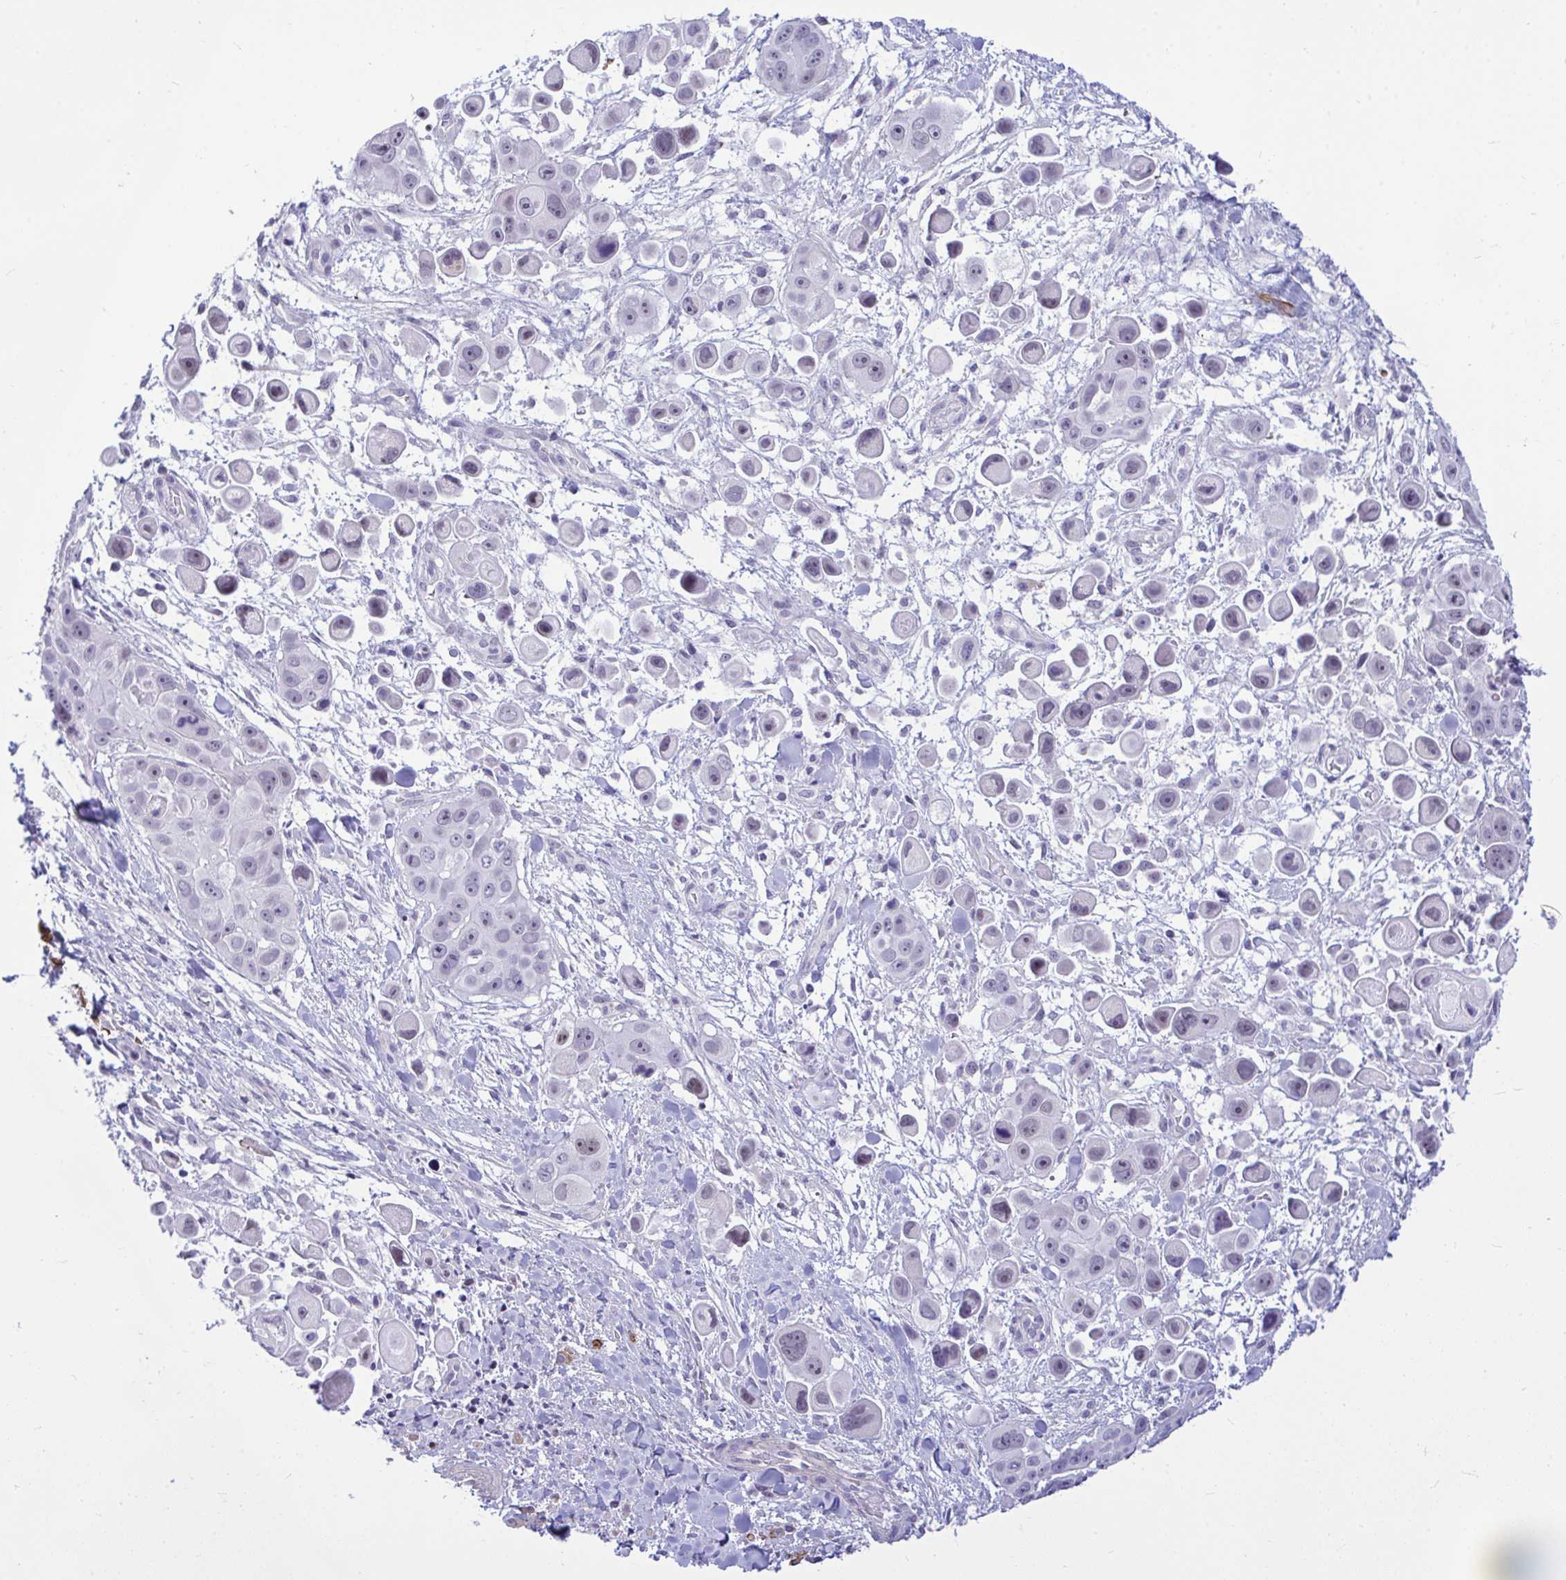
{"staining": {"intensity": "weak", "quantity": "<25%", "location": "nuclear"}, "tissue": "skin cancer", "cell_type": "Tumor cells", "image_type": "cancer", "snomed": [{"axis": "morphology", "description": "Squamous cell carcinoma, NOS"}, {"axis": "topography", "description": "Skin"}], "caption": "IHC of skin cancer (squamous cell carcinoma) displays no positivity in tumor cells.", "gene": "SLC25A51", "patient": {"sex": "male", "age": 67}}